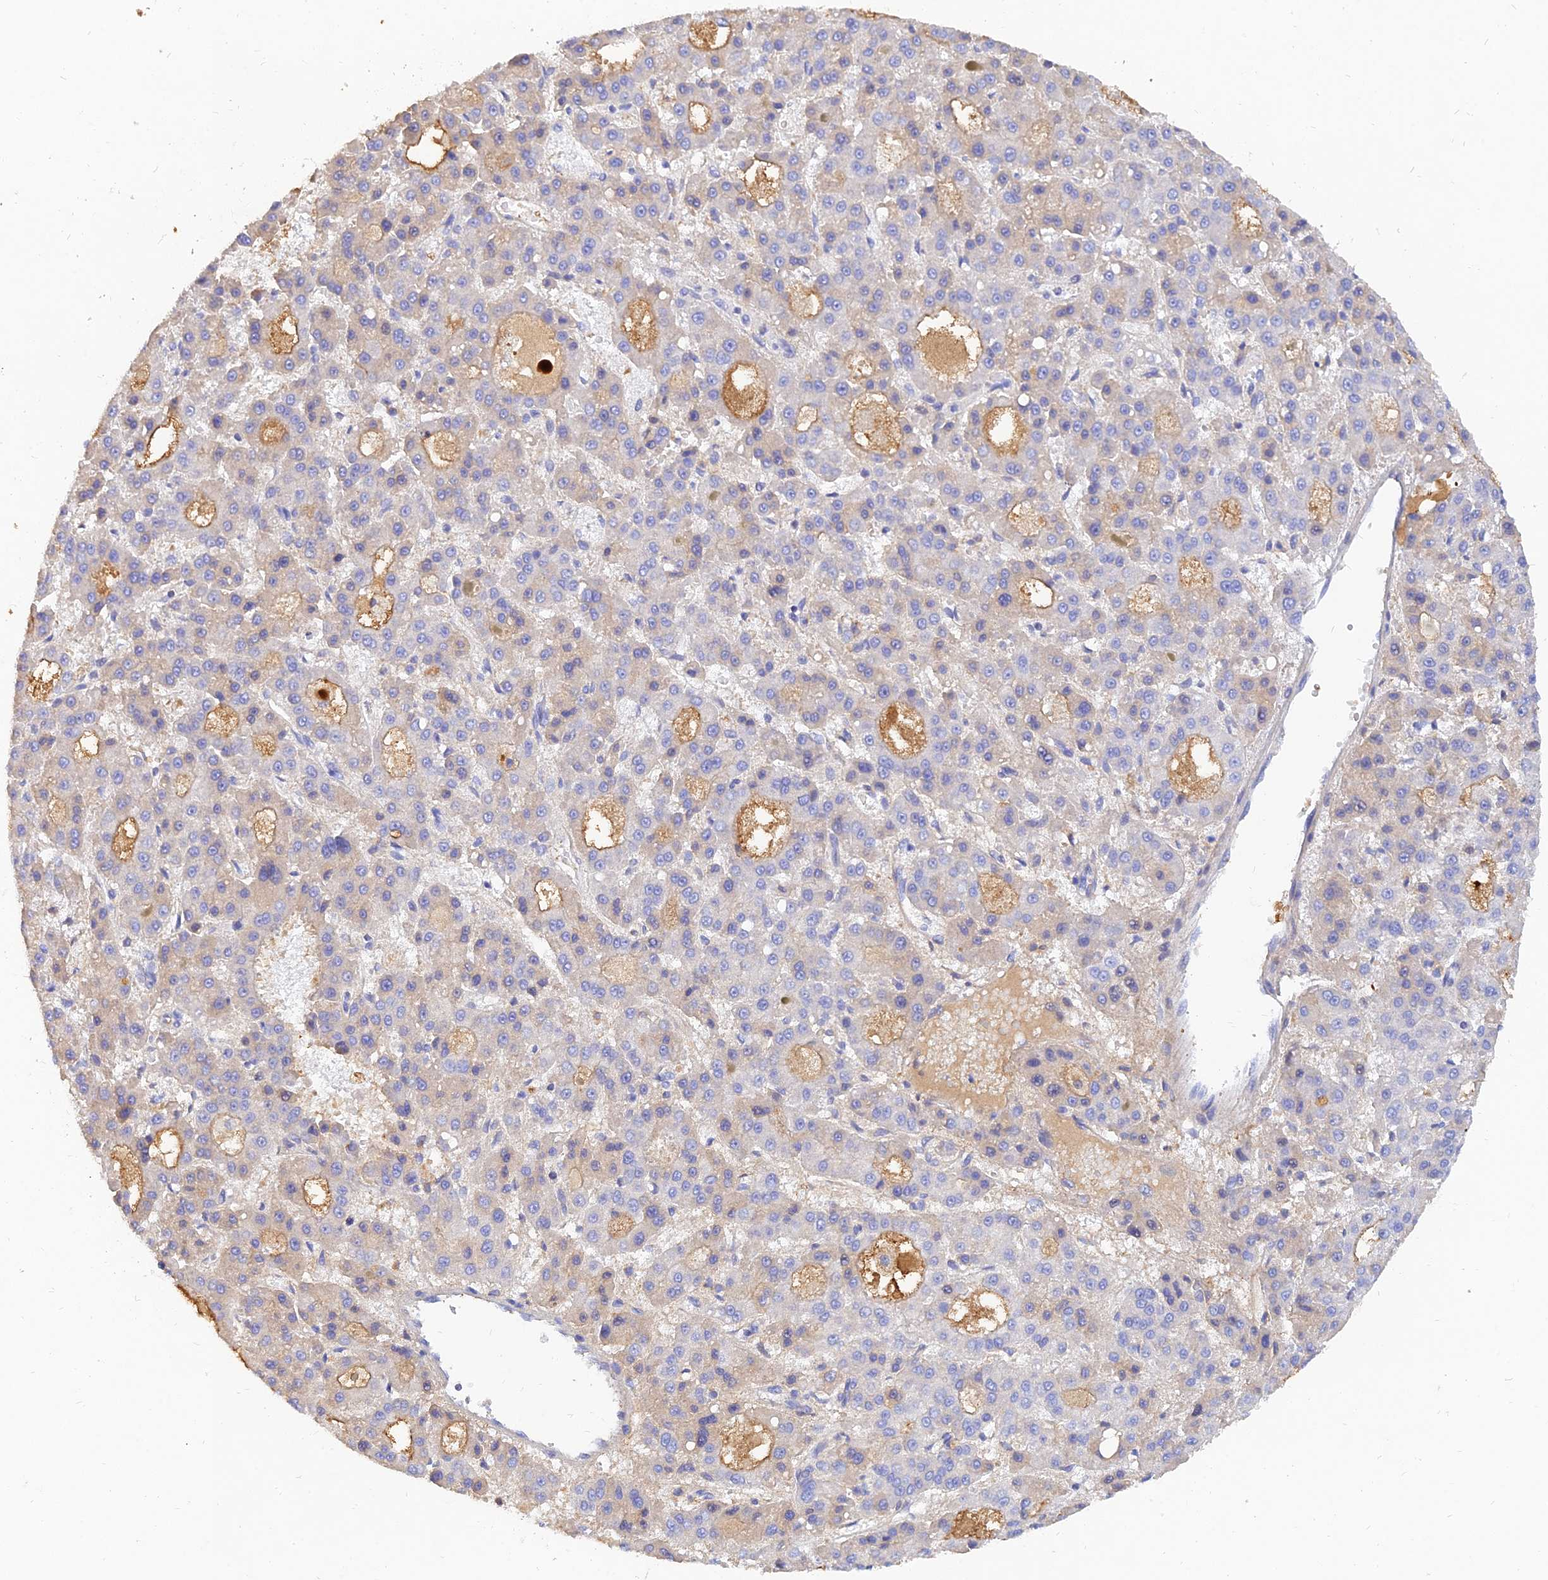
{"staining": {"intensity": "moderate", "quantity": "<25%", "location": "cytoplasmic/membranous"}, "tissue": "liver cancer", "cell_type": "Tumor cells", "image_type": "cancer", "snomed": [{"axis": "morphology", "description": "Carcinoma, Hepatocellular, NOS"}, {"axis": "topography", "description": "Liver"}], "caption": "This photomicrograph shows immunohistochemistry (IHC) staining of human liver cancer, with low moderate cytoplasmic/membranous positivity in approximately <25% of tumor cells.", "gene": "MROH1", "patient": {"sex": "male", "age": 70}}